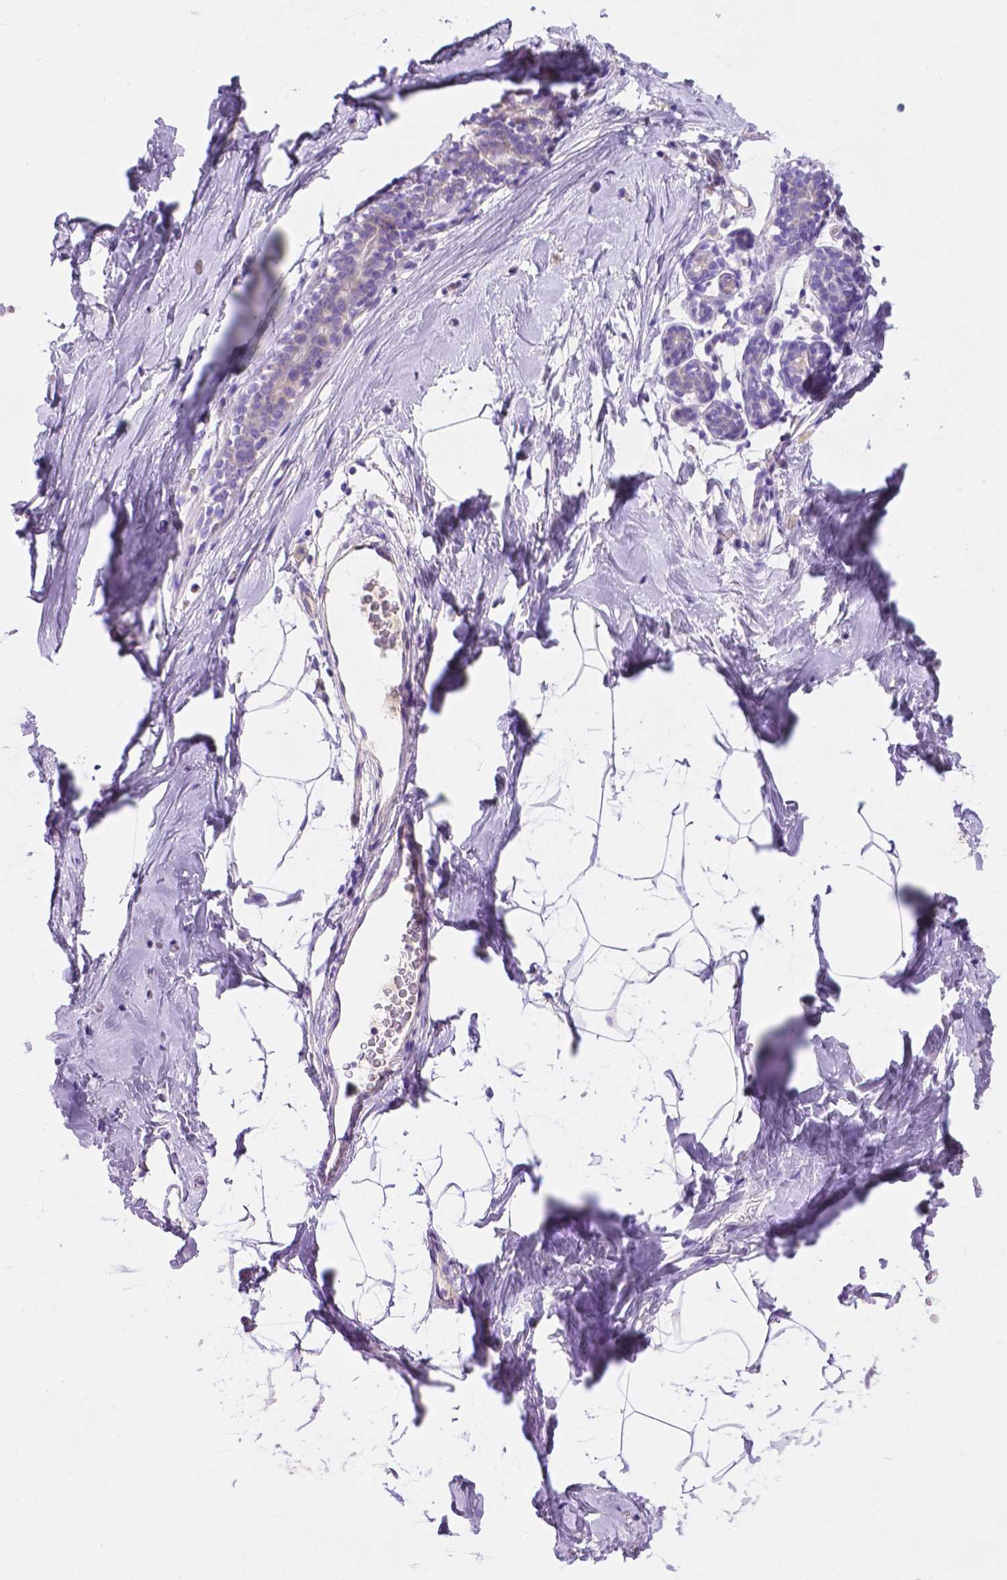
{"staining": {"intensity": "negative", "quantity": "none", "location": "none"}, "tissue": "breast", "cell_type": "Adipocytes", "image_type": "normal", "snomed": [{"axis": "morphology", "description": "Normal tissue, NOS"}, {"axis": "topography", "description": "Breast"}], "caption": "Immunohistochemistry (IHC) histopathology image of normal breast stained for a protein (brown), which reveals no staining in adipocytes. (Stains: DAB (3,3'-diaminobenzidine) immunohistochemistry (IHC) with hematoxylin counter stain, Microscopy: brightfield microscopy at high magnification).", "gene": "CEACAM7", "patient": {"sex": "female", "age": 32}}